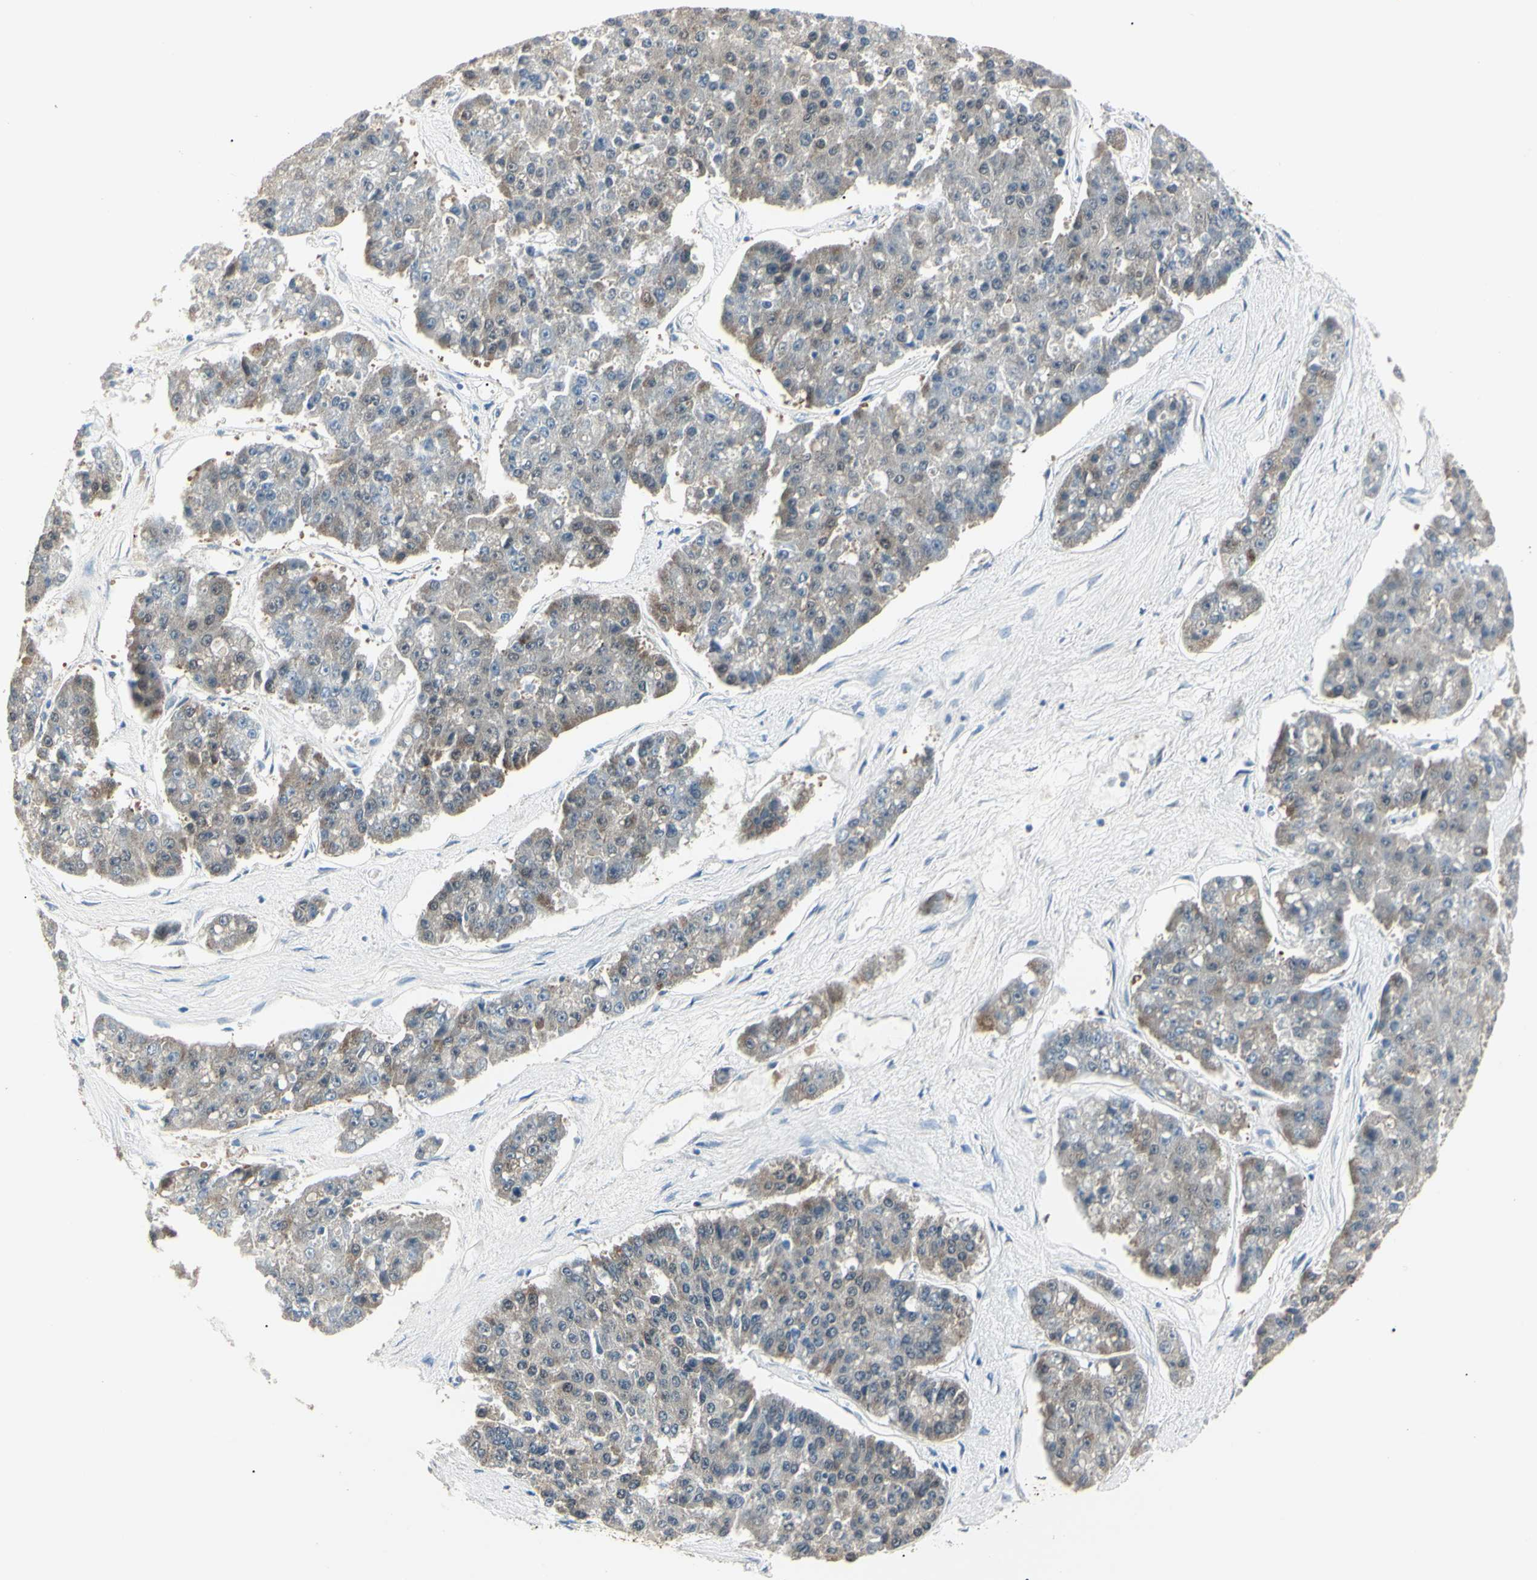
{"staining": {"intensity": "weak", "quantity": "<25%", "location": "cytoplasmic/membranous"}, "tissue": "pancreatic cancer", "cell_type": "Tumor cells", "image_type": "cancer", "snomed": [{"axis": "morphology", "description": "Adenocarcinoma, NOS"}, {"axis": "topography", "description": "Pancreas"}], "caption": "Immunohistochemistry (IHC) micrograph of pancreatic cancer (adenocarcinoma) stained for a protein (brown), which shows no positivity in tumor cells. Brightfield microscopy of immunohistochemistry (IHC) stained with DAB (3,3'-diaminobenzidine) (brown) and hematoxylin (blue), captured at high magnification.", "gene": "AKR1C3", "patient": {"sex": "male", "age": 50}}